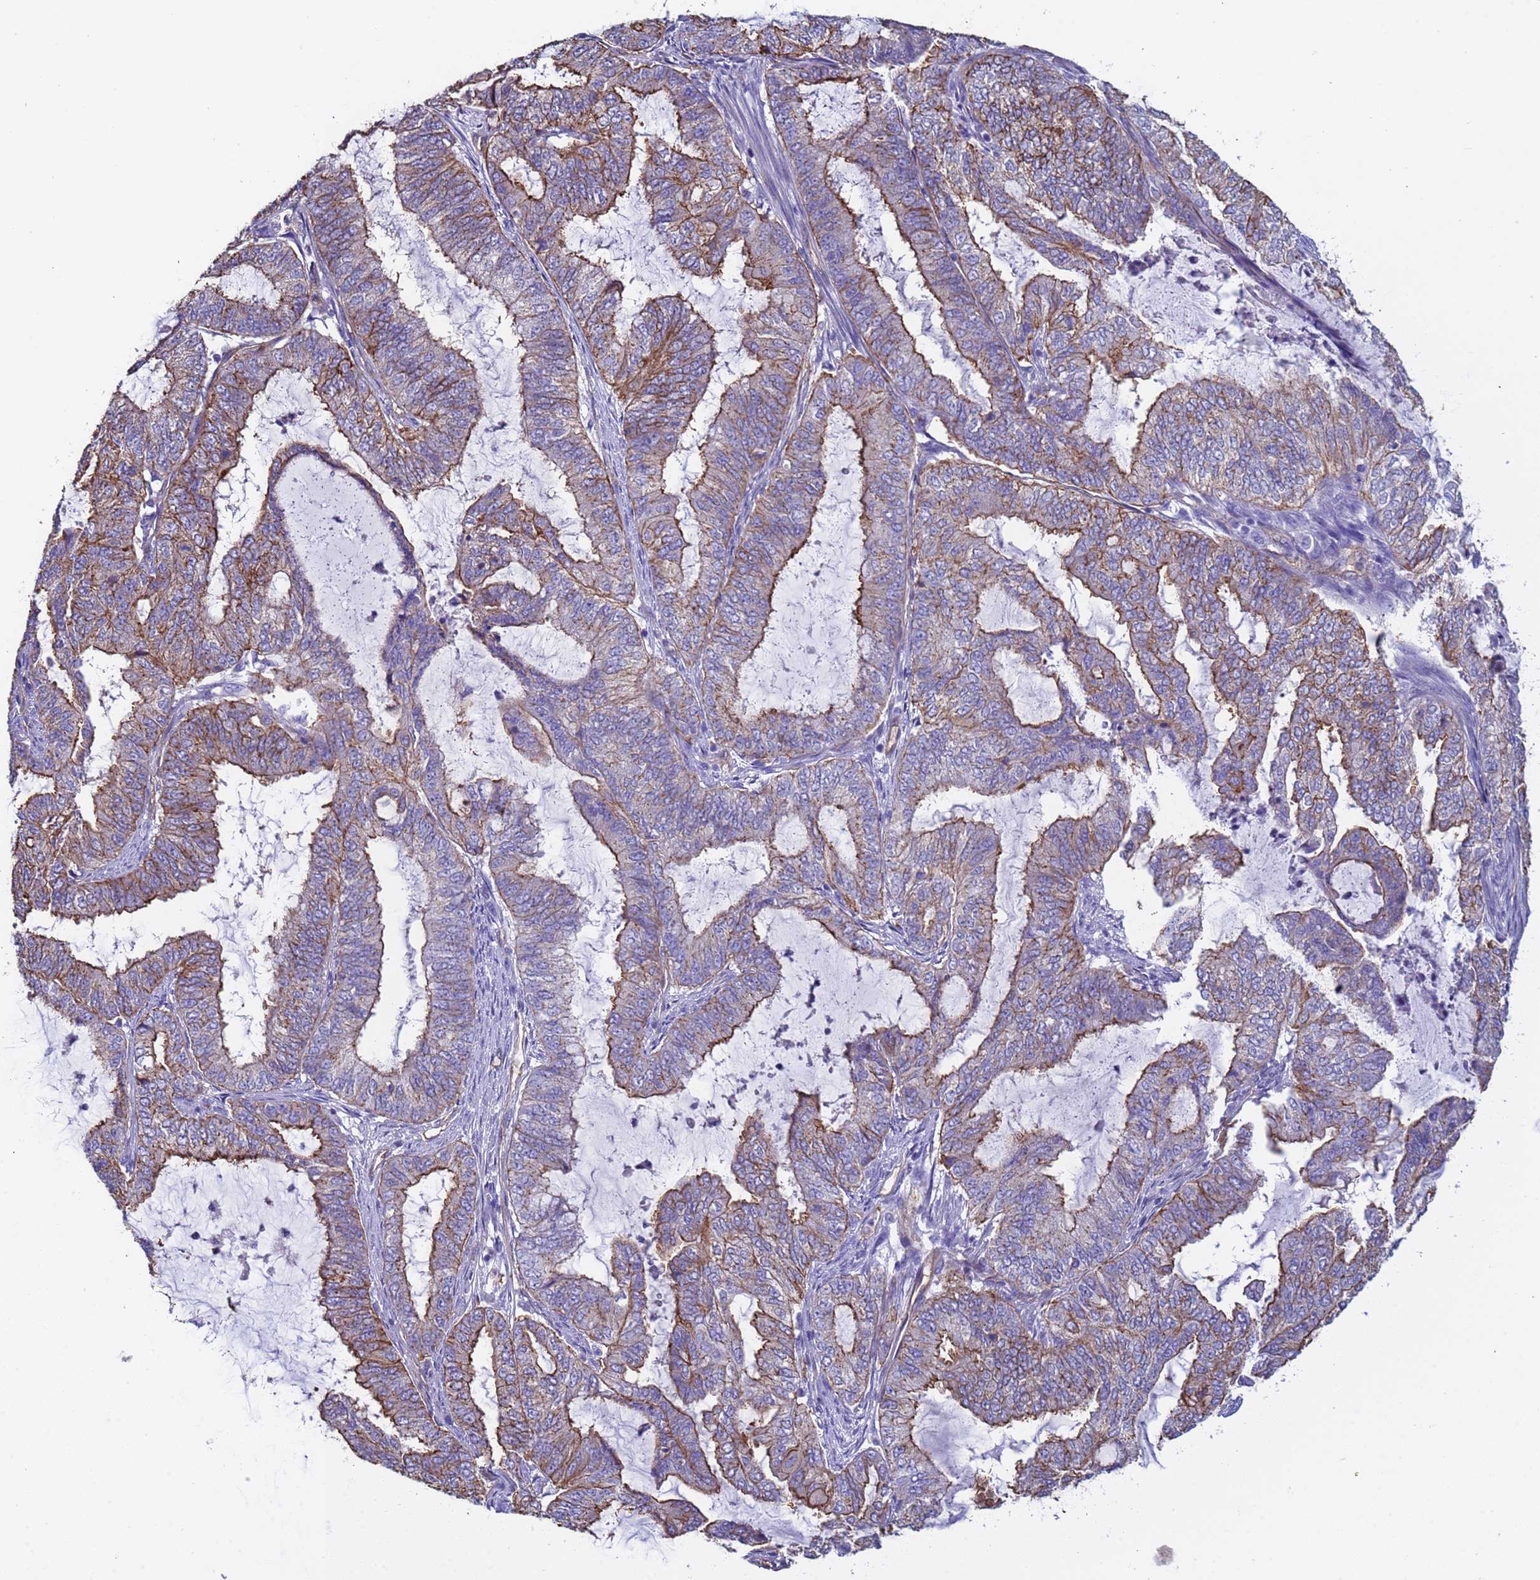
{"staining": {"intensity": "strong", "quantity": "25%-75%", "location": "cytoplasmic/membranous"}, "tissue": "endometrial cancer", "cell_type": "Tumor cells", "image_type": "cancer", "snomed": [{"axis": "morphology", "description": "Adenocarcinoma, NOS"}, {"axis": "topography", "description": "Endometrium"}], "caption": "Endometrial cancer stained for a protein (brown) shows strong cytoplasmic/membranous positive positivity in about 25%-75% of tumor cells.", "gene": "ZNF248", "patient": {"sex": "female", "age": 51}}